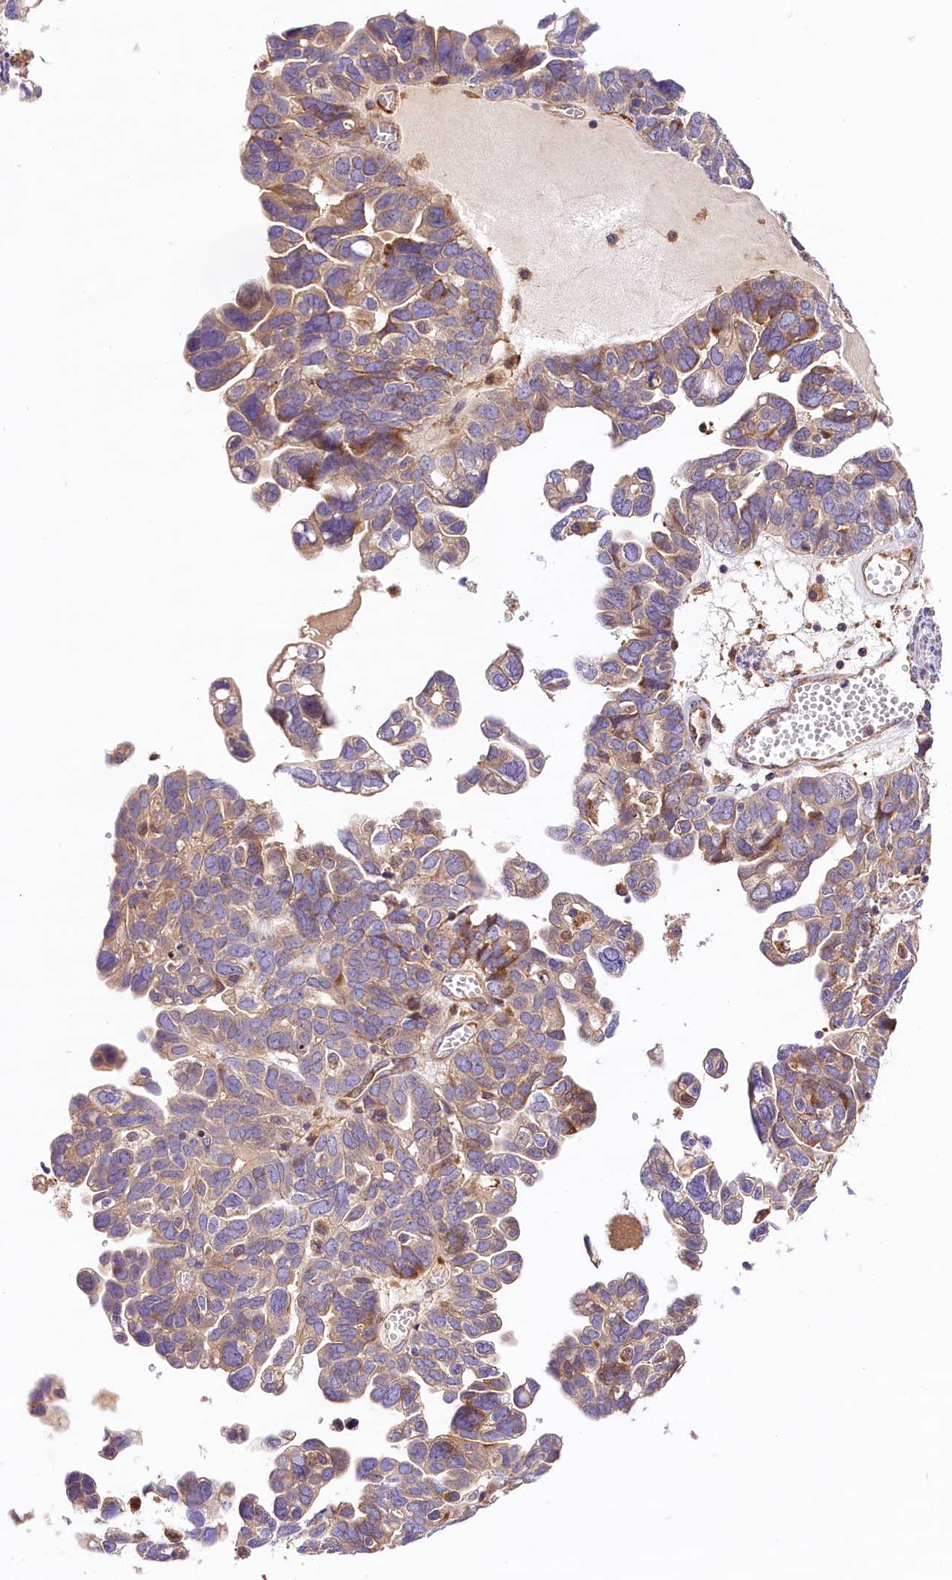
{"staining": {"intensity": "moderate", "quantity": "<25%", "location": "cytoplasmic/membranous"}, "tissue": "ovarian cancer", "cell_type": "Tumor cells", "image_type": "cancer", "snomed": [{"axis": "morphology", "description": "Cystadenocarcinoma, serous, NOS"}, {"axis": "topography", "description": "Ovary"}], "caption": "DAB (3,3'-diaminobenzidine) immunohistochemical staining of human serous cystadenocarcinoma (ovarian) reveals moderate cytoplasmic/membranous protein expression in about <25% of tumor cells.", "gene": "ARMC6", "patient": {"sex": "female", "age": 79}}